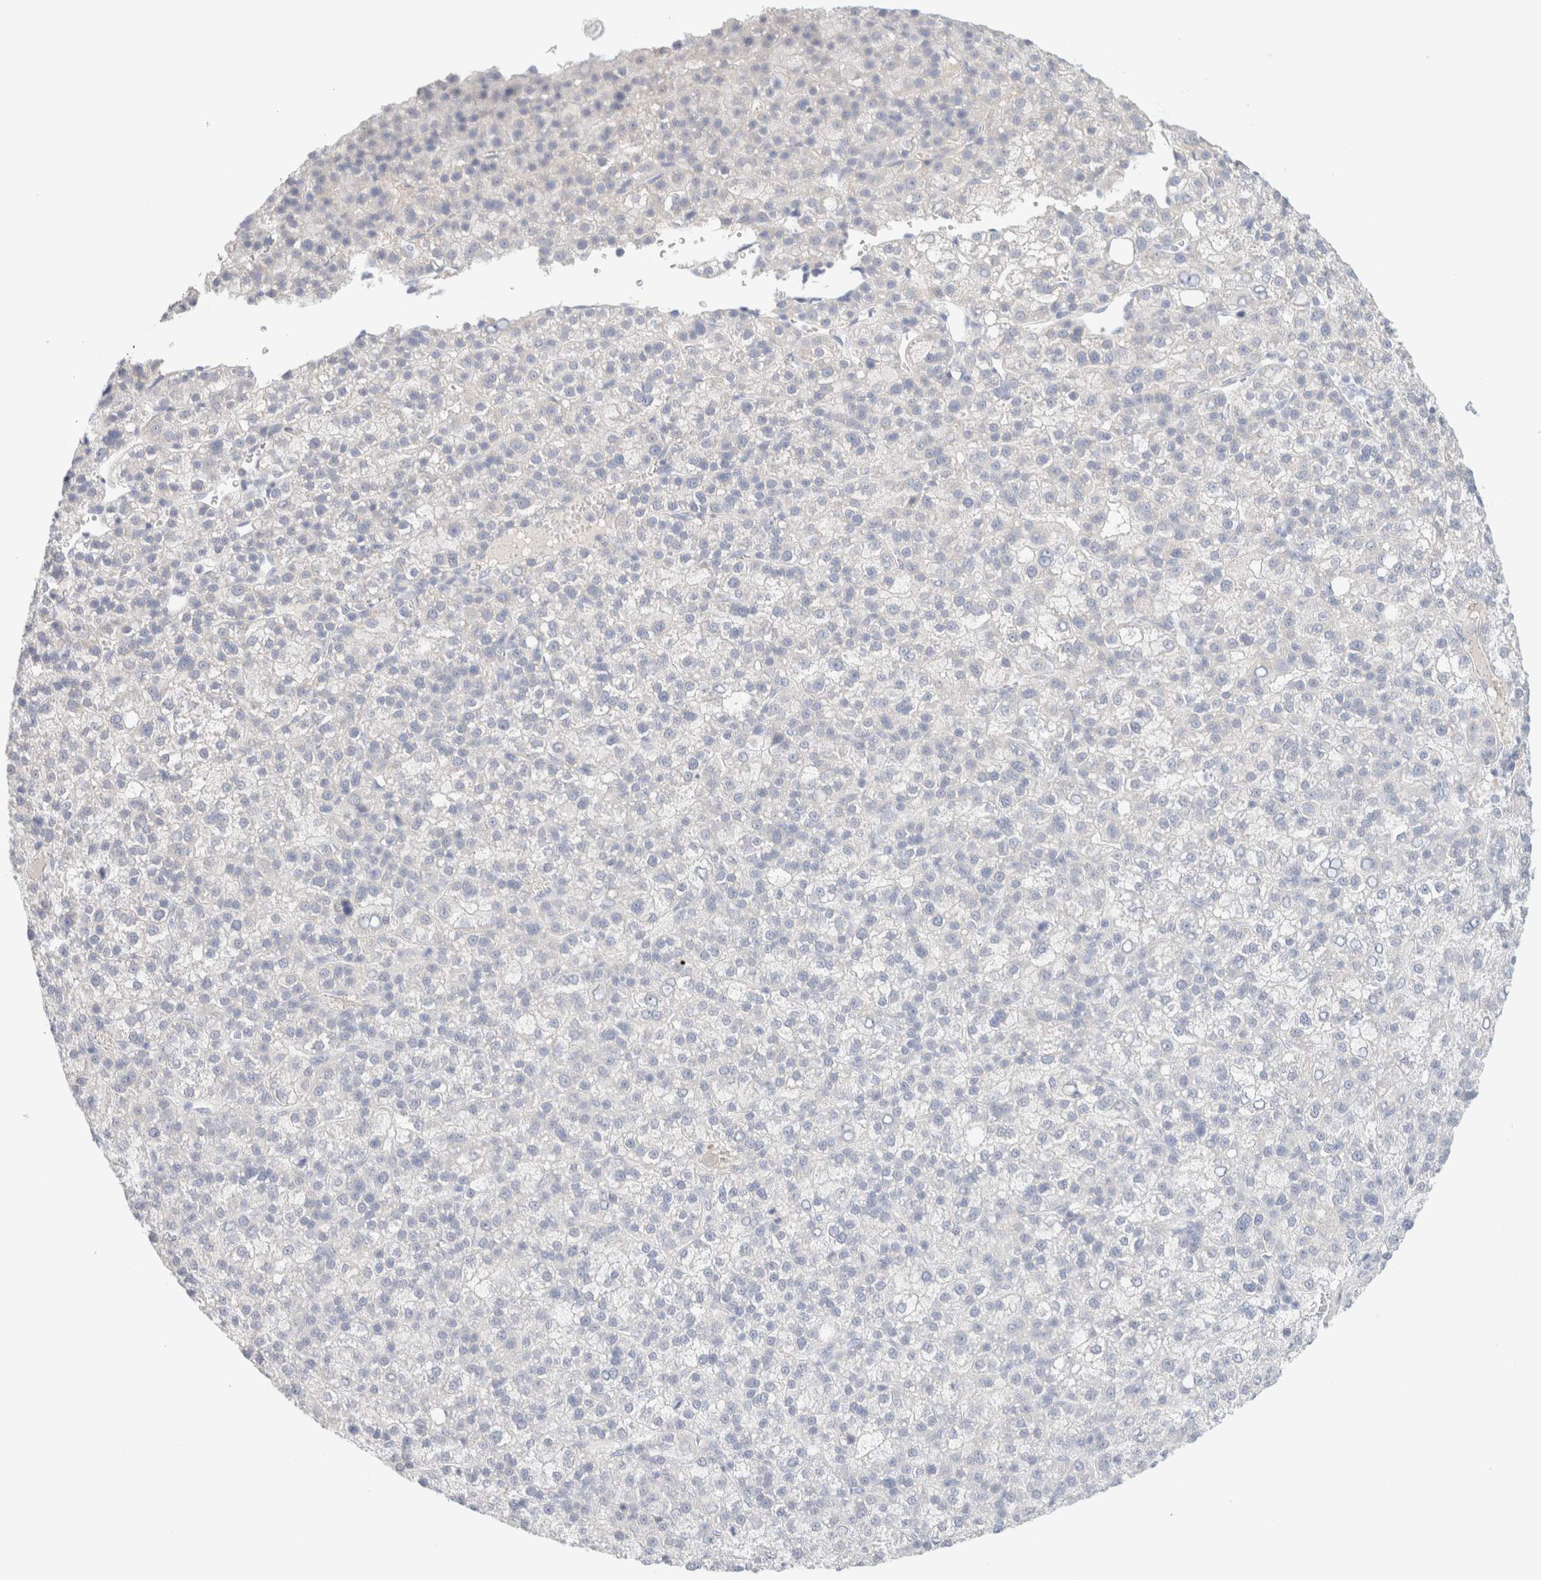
{"staining": {"intensity": "negative", "quantity": "none", "location": "none"}, "tissue": "liver cancer", "cell_type": "Tumor cells", "image_type": "cancer", "snomed": [{"axis": "morphology", "description": "Carcinoma, Hepatocellular, NOS"}, {"axis": "topography", "description": "Liver"}], "caption": "DAB immunohistochemical staining of liver cancer displays no significant positivity in tumor cells.", "gene": "HEXD", "patient": {"sex": "female", "age": 58}}